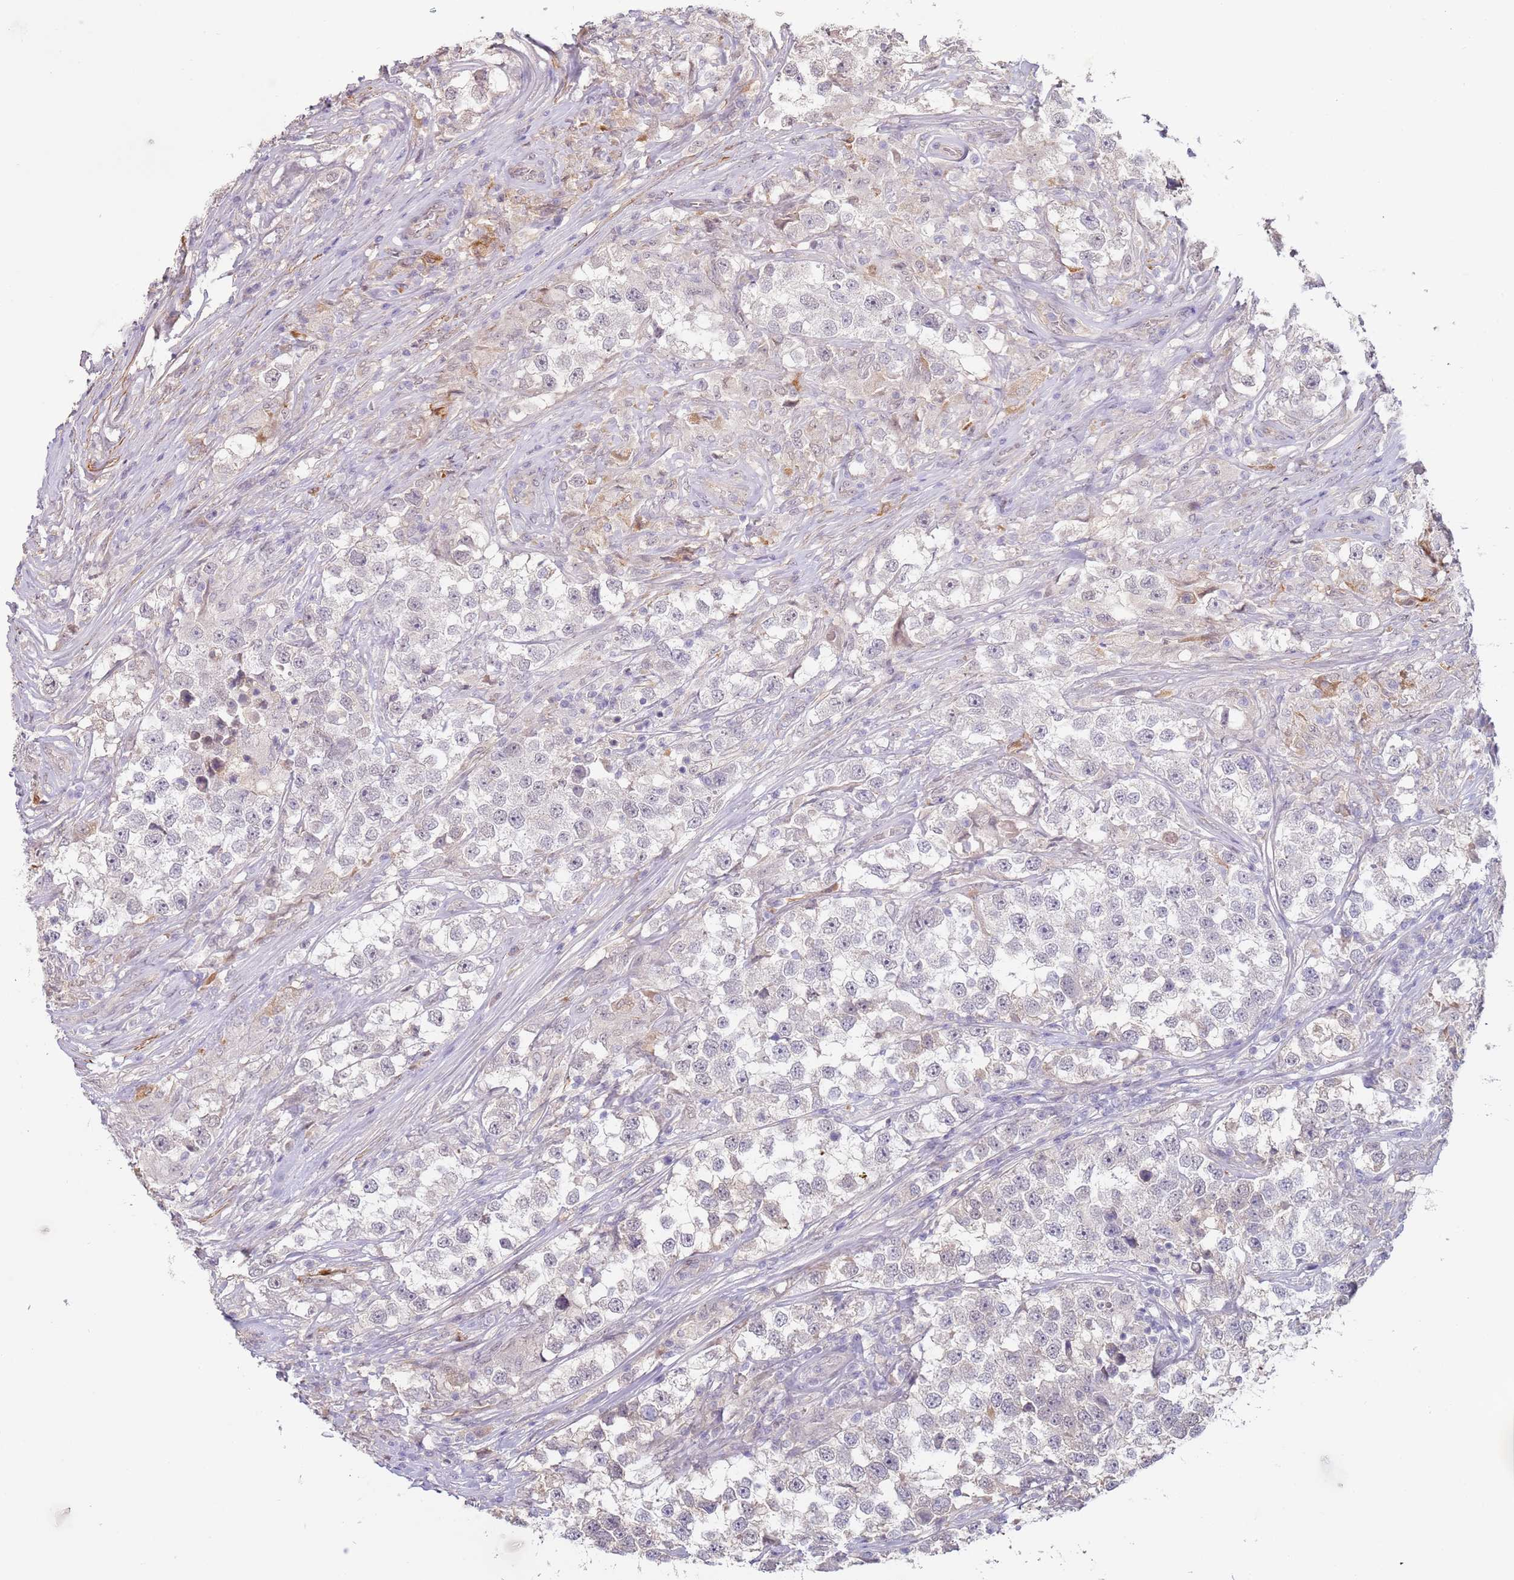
{"staining": {"intensity": "negative", "quantity": "none", "location": "none"}, "tissue": "testis cancer", "cell_type": "Tumor cells", "image_type": "cancer", "snomed": [{"axis": "morphology", "description": "Seminoma, NOS"}, {"axis": "topography", "description": "Testis"}], "caption": "This histopathology image is of testis seminoma stained with immunohistochemistry (IHC) to label a protein in brown with the nuclei are counter-stained blue. There is no staining in tumor cells.", "gene": "WDR93", "patient": {"sex": "male", "age": 46}}